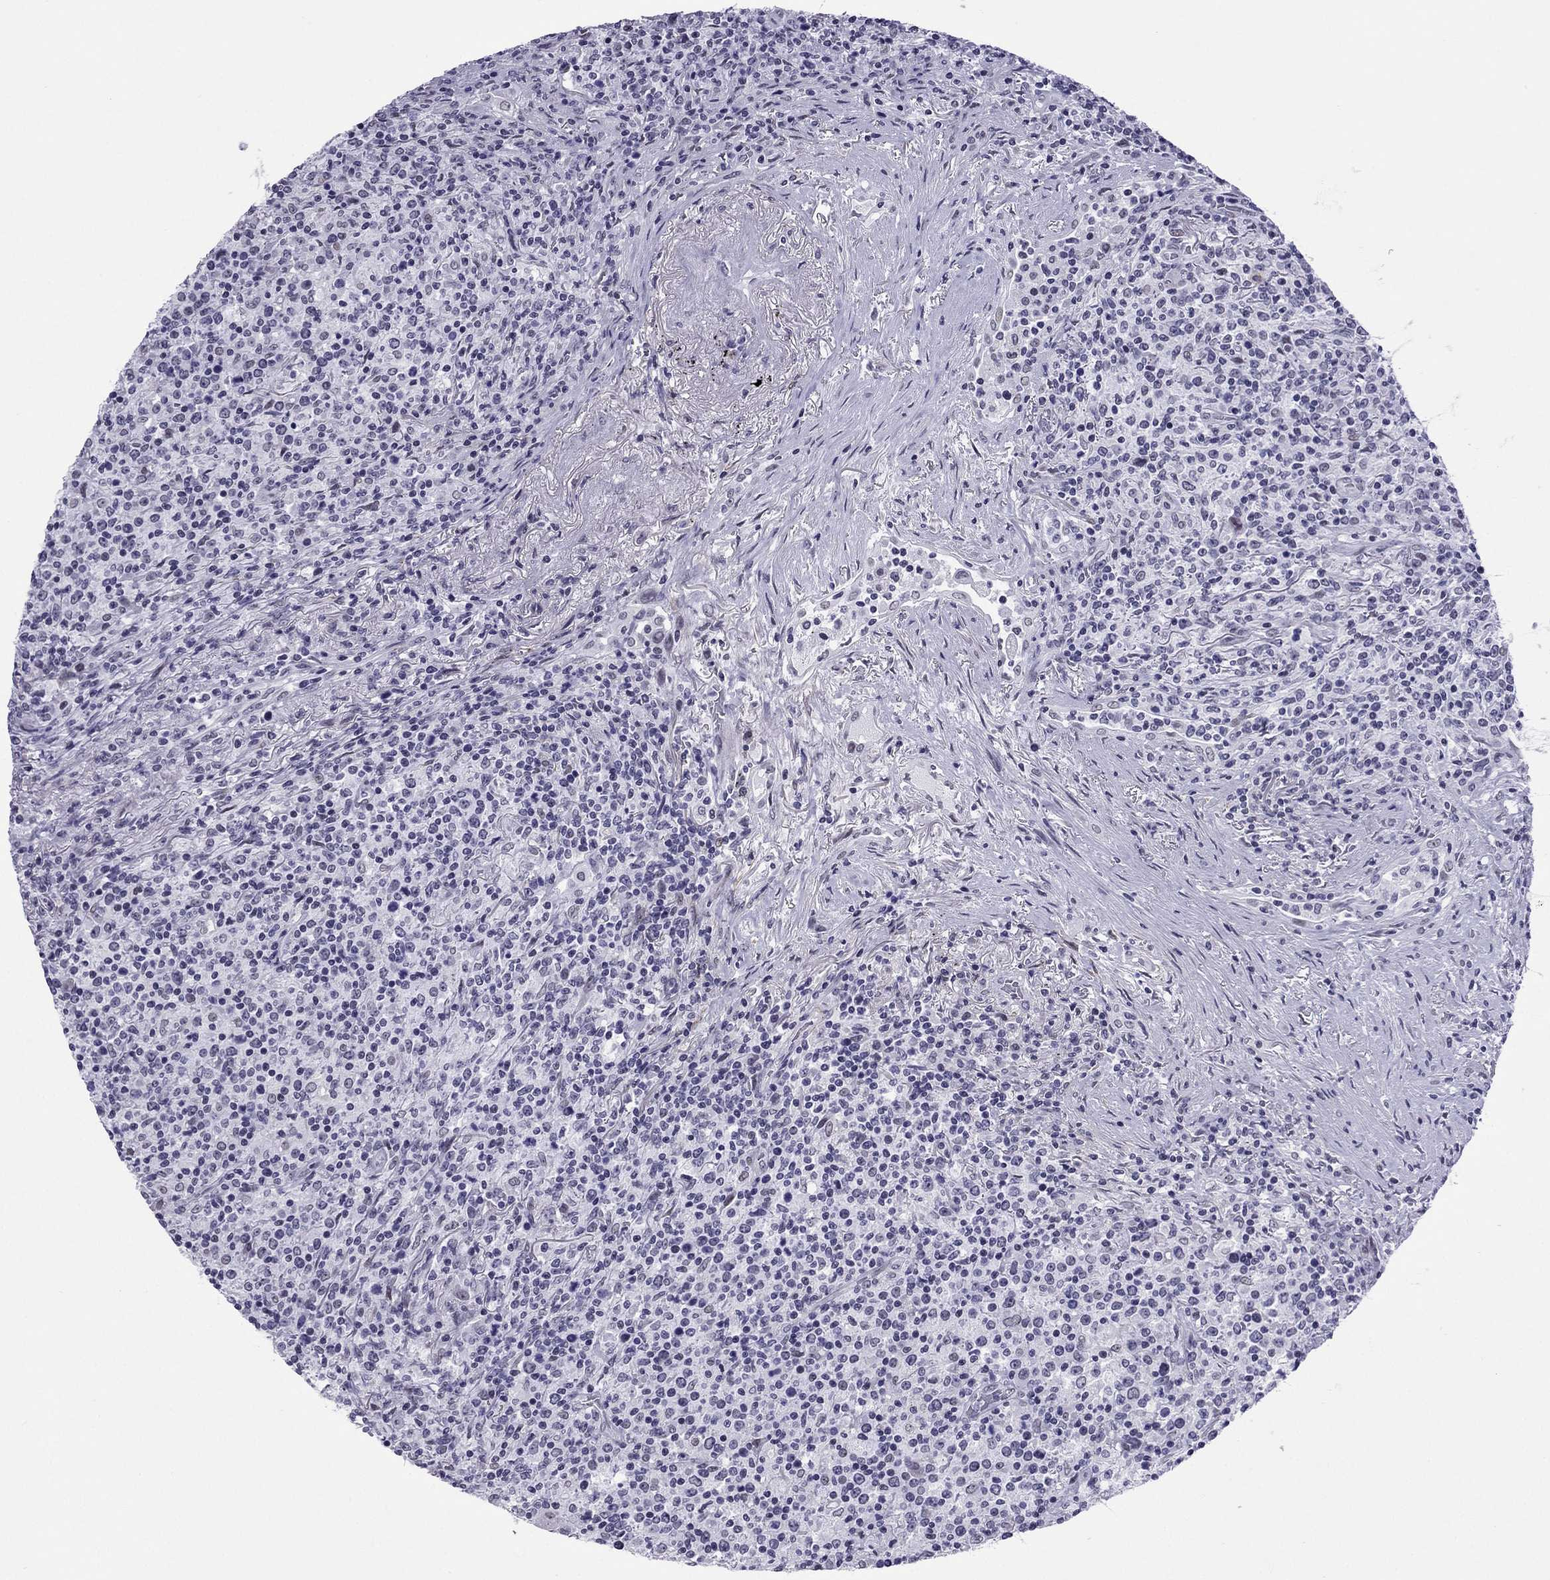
{"staining": {"intensity": "negative", "quantity": "none", "location": "none"}, "tissue": "lymphoma", "cell_type": "Tumor cells", "image_type": "cancer", "snomed": [{"axis": "morphology", "description": "Malignant lymphoma, non-Hodgkin's type, High grade"}, {"axis": "topography", "description": "Lung"}], "caption": "Lymphoma stained for a protein using IHC displays no expression tumor cells.", "gene": "ZNF646", "patient": {"sex": "male", "age": 79}}